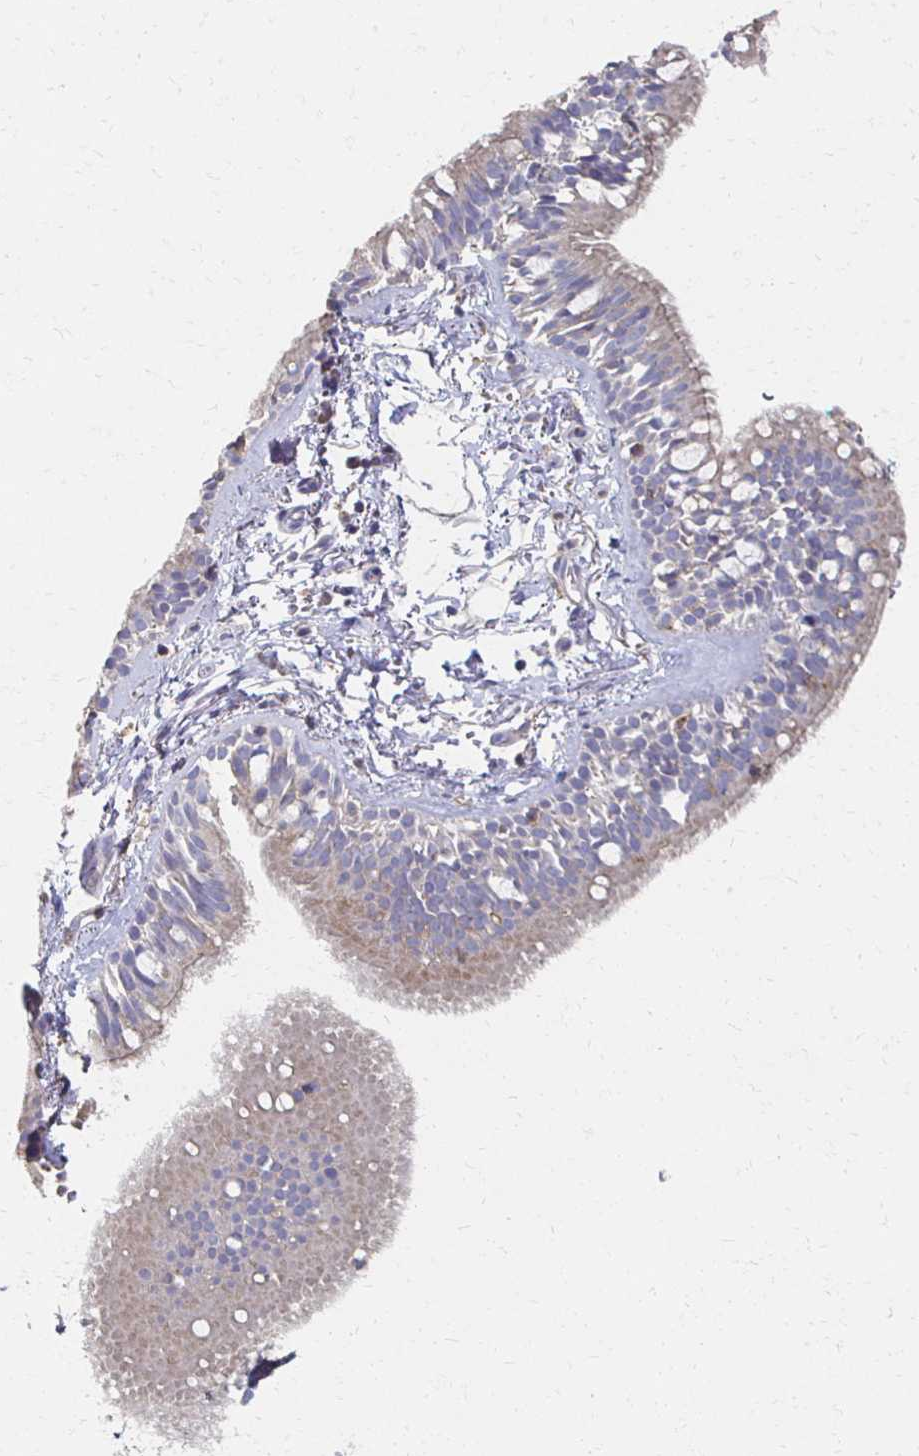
{"staining": {"intensity": "weak", "quantity": "<25%", "location": "cytoplasmic/membranous"}, "tissue": "bronchus", "cell_type": "Respiratory epithelial cells", "image_type": "normal", "snomed": [{"axis": "morphology", "description": "Normal tissue, NOS"}, {"axis": "topography", "description": "Lymph node"}, {"axis": "topography", "description": "Cartilage tissue"}, {"axis": "topography", "description": "Bronchus"}], "caption": "High power microscopy micrograph of an immunohistochemistry (IHC) micrograph of normal bronchus, revealing no significant staining in respiratory epithelial cells.", "gene": "CX3CR1", "patient": {"sex": "female", "age": 70}}